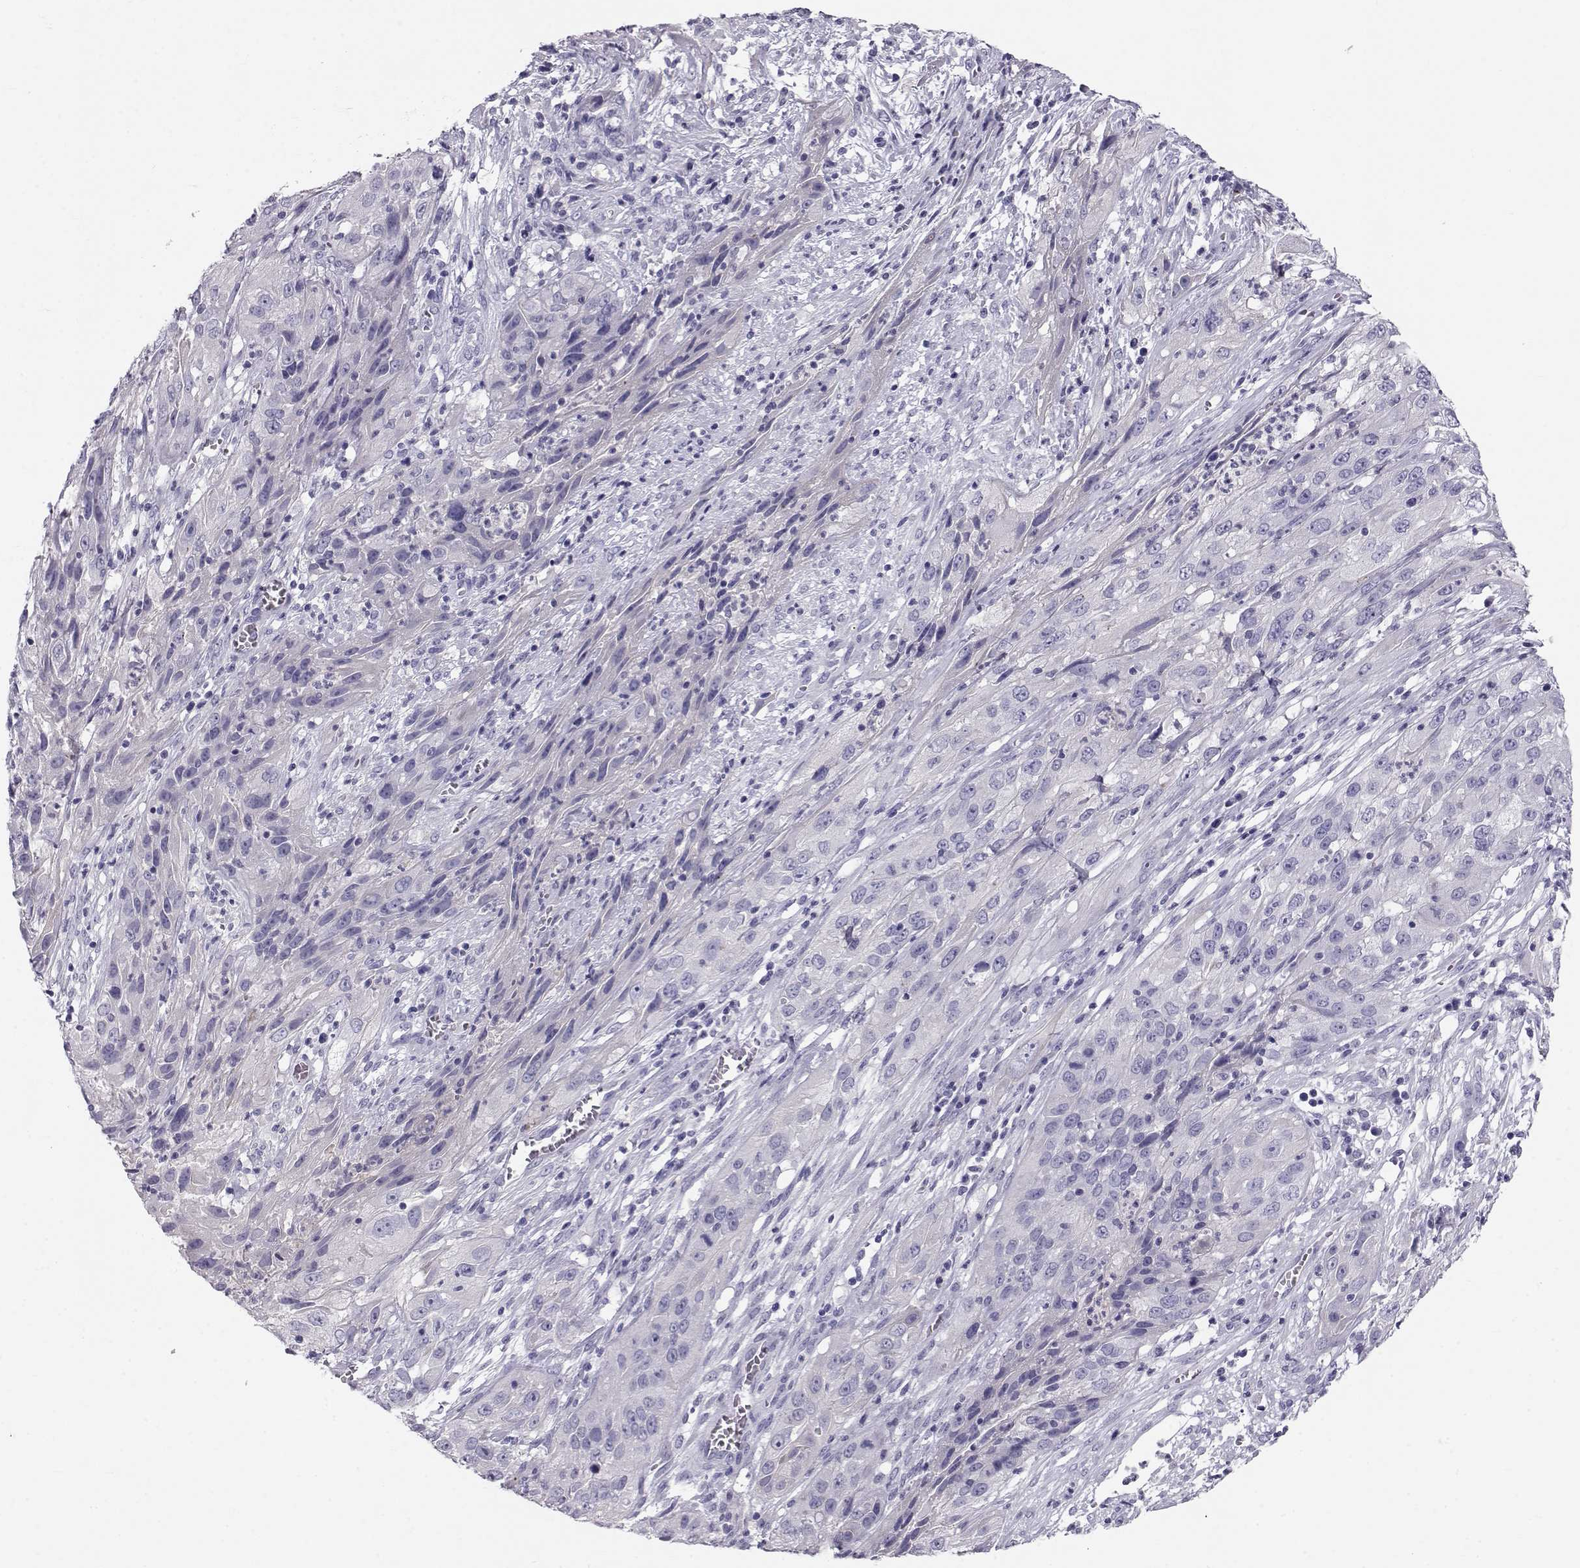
{"staining": {"intensity": "negative", "quantity": "none", "location": "none"}, "tissue": "cervical cancer", "cell_type": "Tumor cells", "image_type": "cancer", "snomed": [{"axis": "morphology", "description": "Squamous cell carcinoma, NOS"}, {"axis": "topography", "description": "Cervix"}], "caption": "Immunohistochemistry photomicrograph of human cervical cancer (squamous cell carcinoma) stained for a protein (brown), which demonstrates no staining in tumor cells.", "gene": "GPR26", "patient": {"sex": "female", "age": 32}}